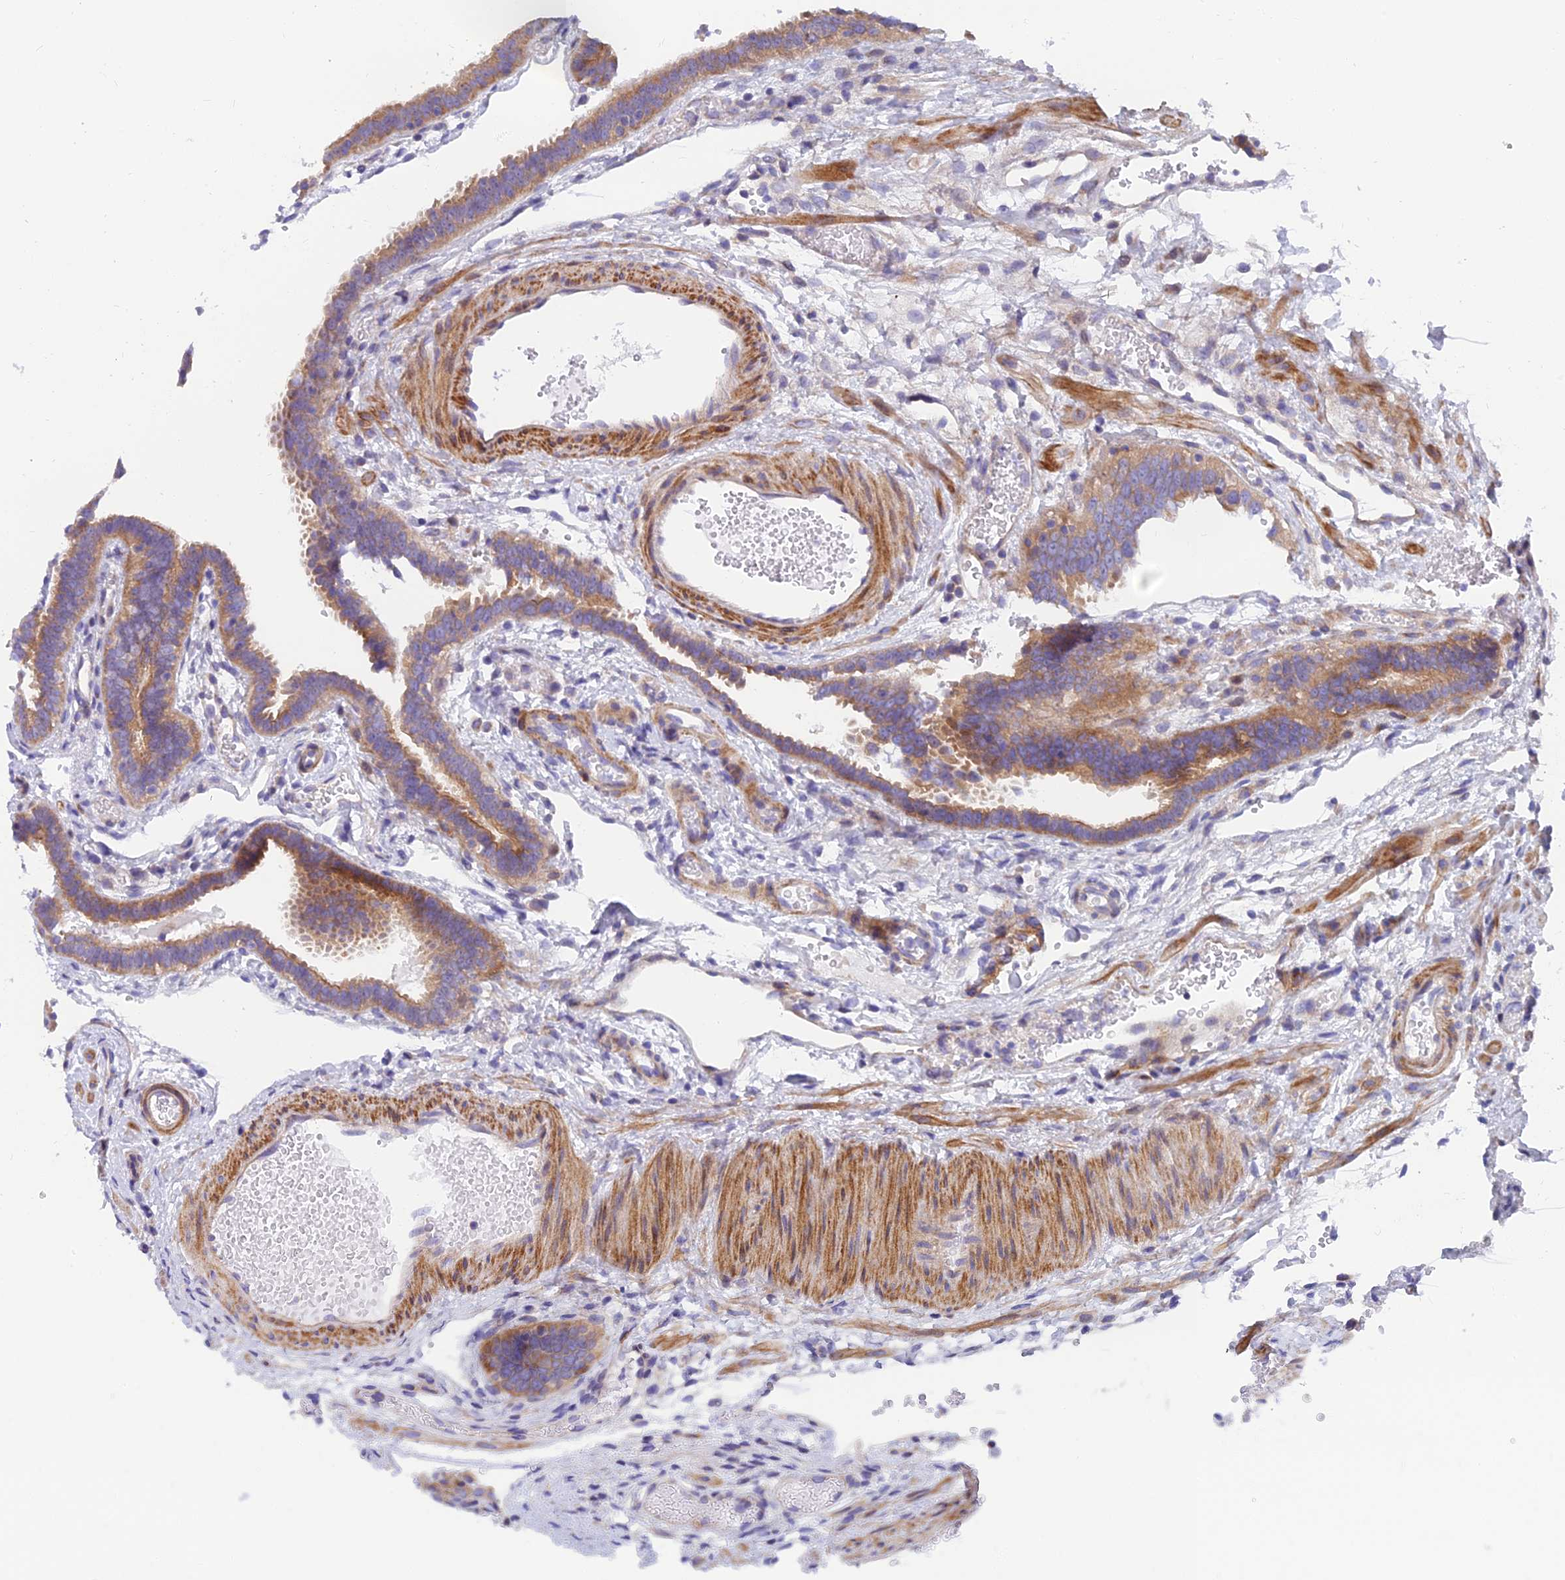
{"staining": {"intensity": "moderate", "quantity": "25%-75%", "location": "cytoplasmic/membranous"}, "tissue": "fallopian tube", "cell_type": "Glandular cells", "image_type": "normal", "snomed": [{"axis": "morphology", "description": "Normal tissue, NOS"}, {"axis": "topography", "description": "Fallopian tube"}], "caption": "Fallopian tube stained for a protein reveals moderate cytoplasmic/membranous positivity in glandular cells.", "gene": "MVB12A", "patient": {"sex": "female", "age": 37}}